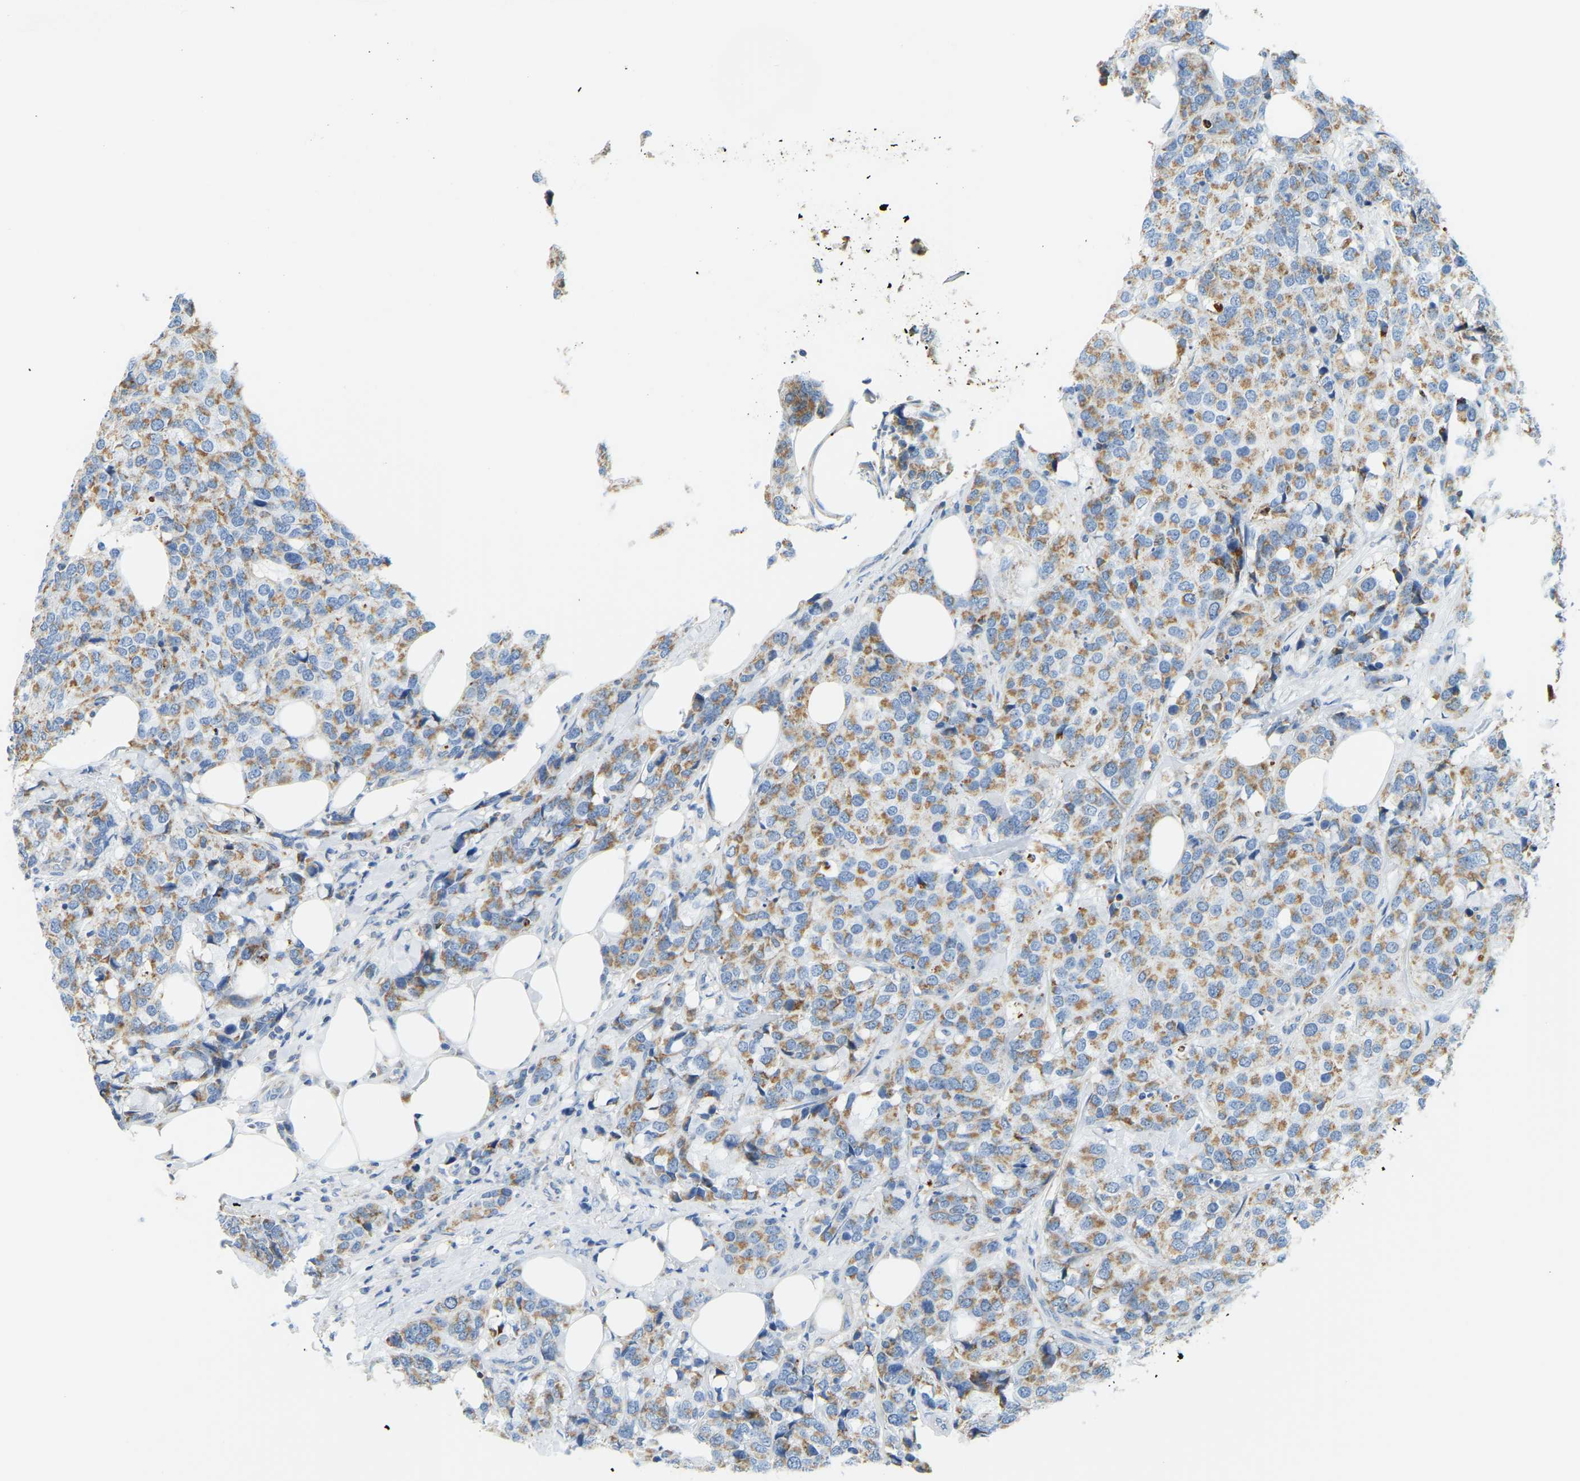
{"staining": {"intensity": "moderate", "quantity": ">75%", "location": "cytoplasmic/membranous"}, "tissue": "breast cancer", "cell_type": "Tumor cells", "image_type": "cancer", "snomed": [{"axis": "morphology", "description": "Lobular carcinoma"}, {"axis": "topography", "description": "Breast"}], "caption": "DAB (3,3'-diaminobenzidine) immunohistochemical staining of human breast lobular carcinoma displays moderate cytoplasmic/membranous protein expression in about >75% of tumor cells. (IHC, brightfield microscopy, high magnification).", "gene": "GDA", "patient": {"sex": "female", "age": 59}}